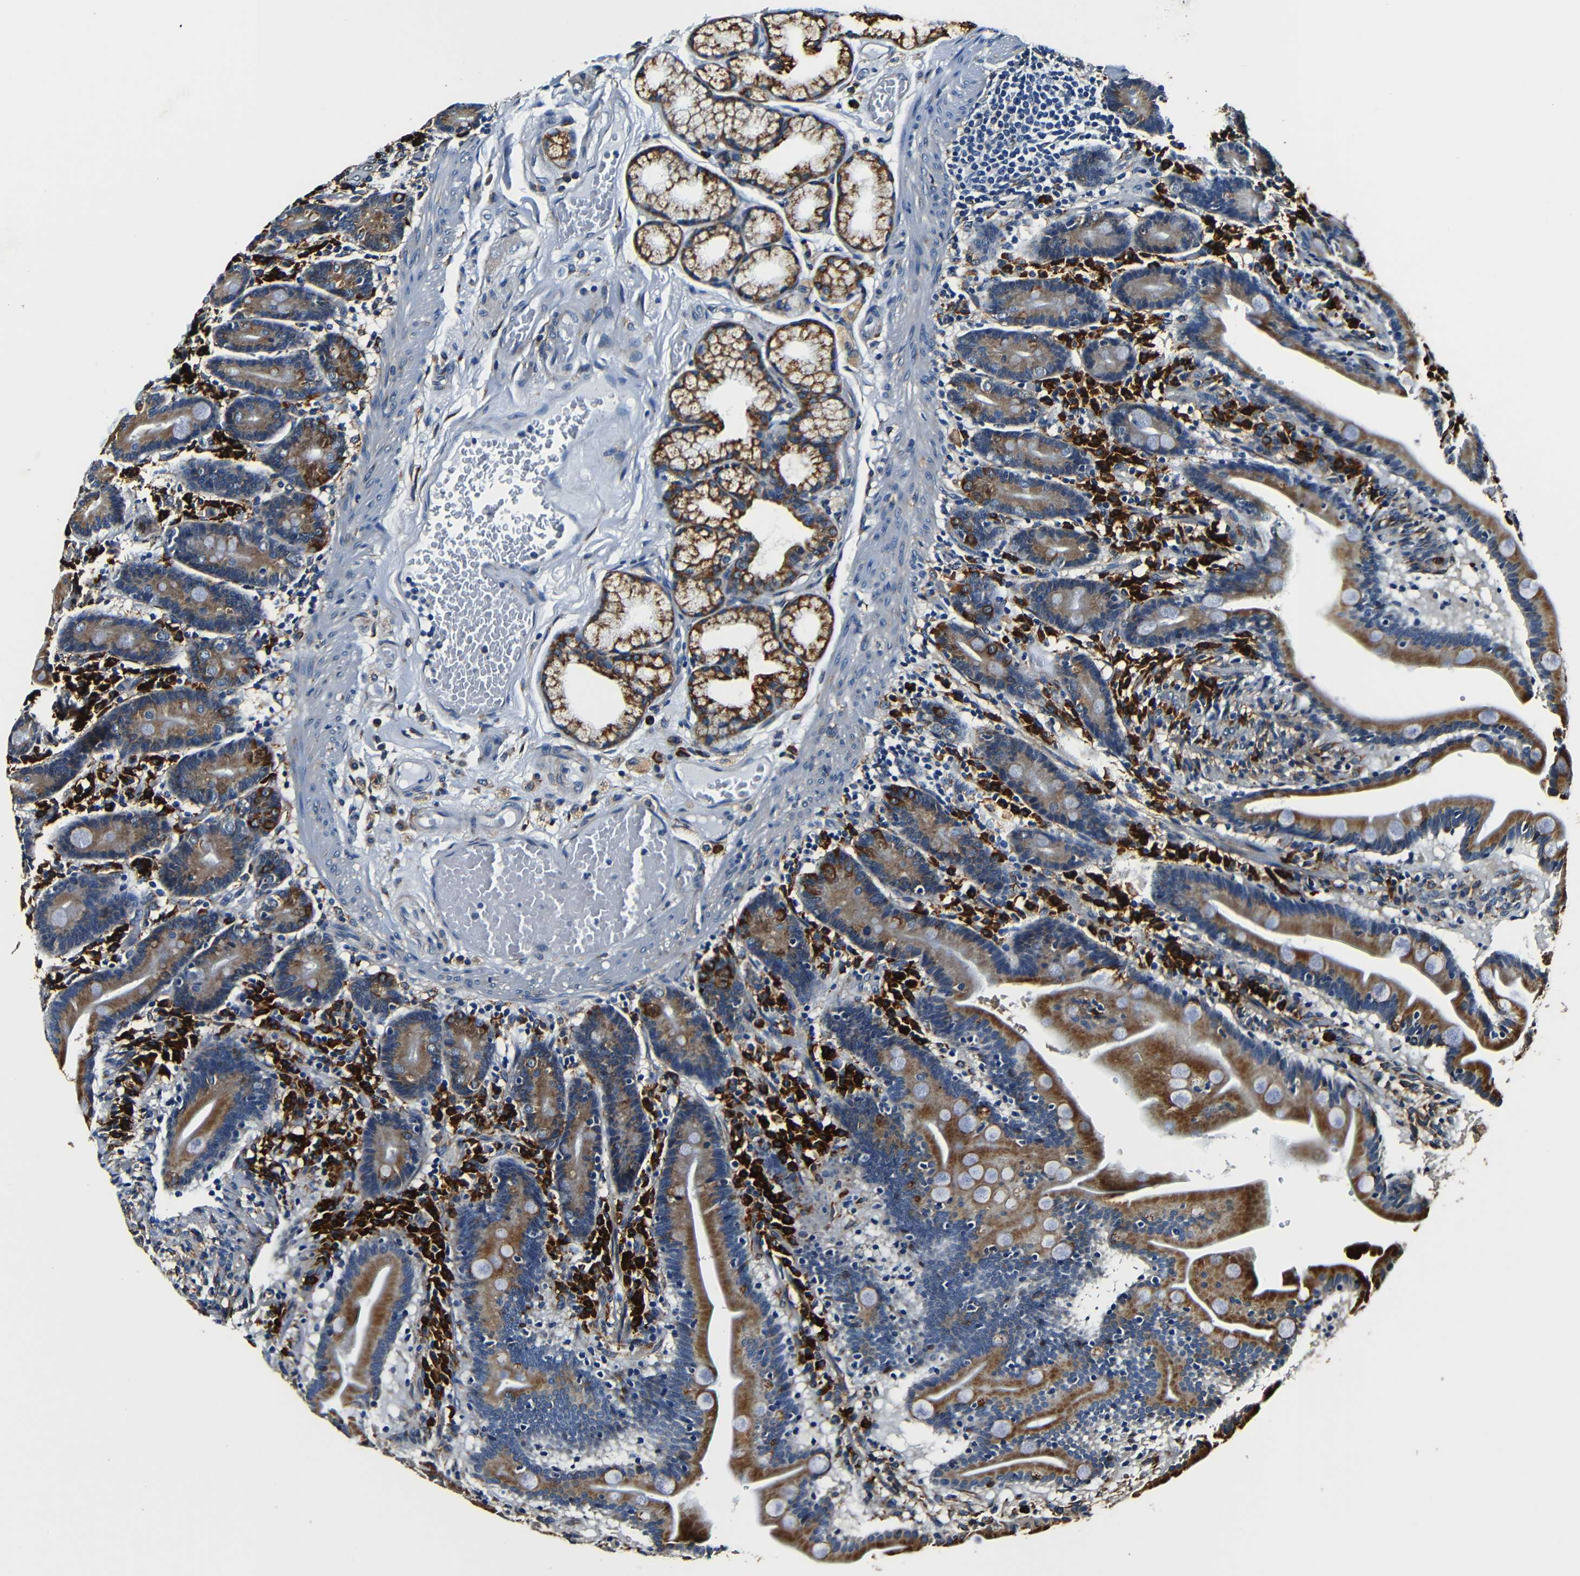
{"staining": {"intensity": "strong", "quantity": ">75%", "location": "cytoplasmic/membranous"}, "tissue": "duodenum", "cell_type": "Glandular cells", "image_type": "normal", "snomed": [{"axis": "morphology", "description": "Normal tissue, NOS"}, {"axis": "topography", "description": "Duodenum"}], "caption": "Immunohistochemistry (DAB (3,3'-diaminobenzidine)) staining of benign human duodenum reveals strong cytoplasmic/membranous protein positivity in approximately >75% of glandular cells.", "gene": "RRBP1", "patient": {"sex": "male", "age": 54}}